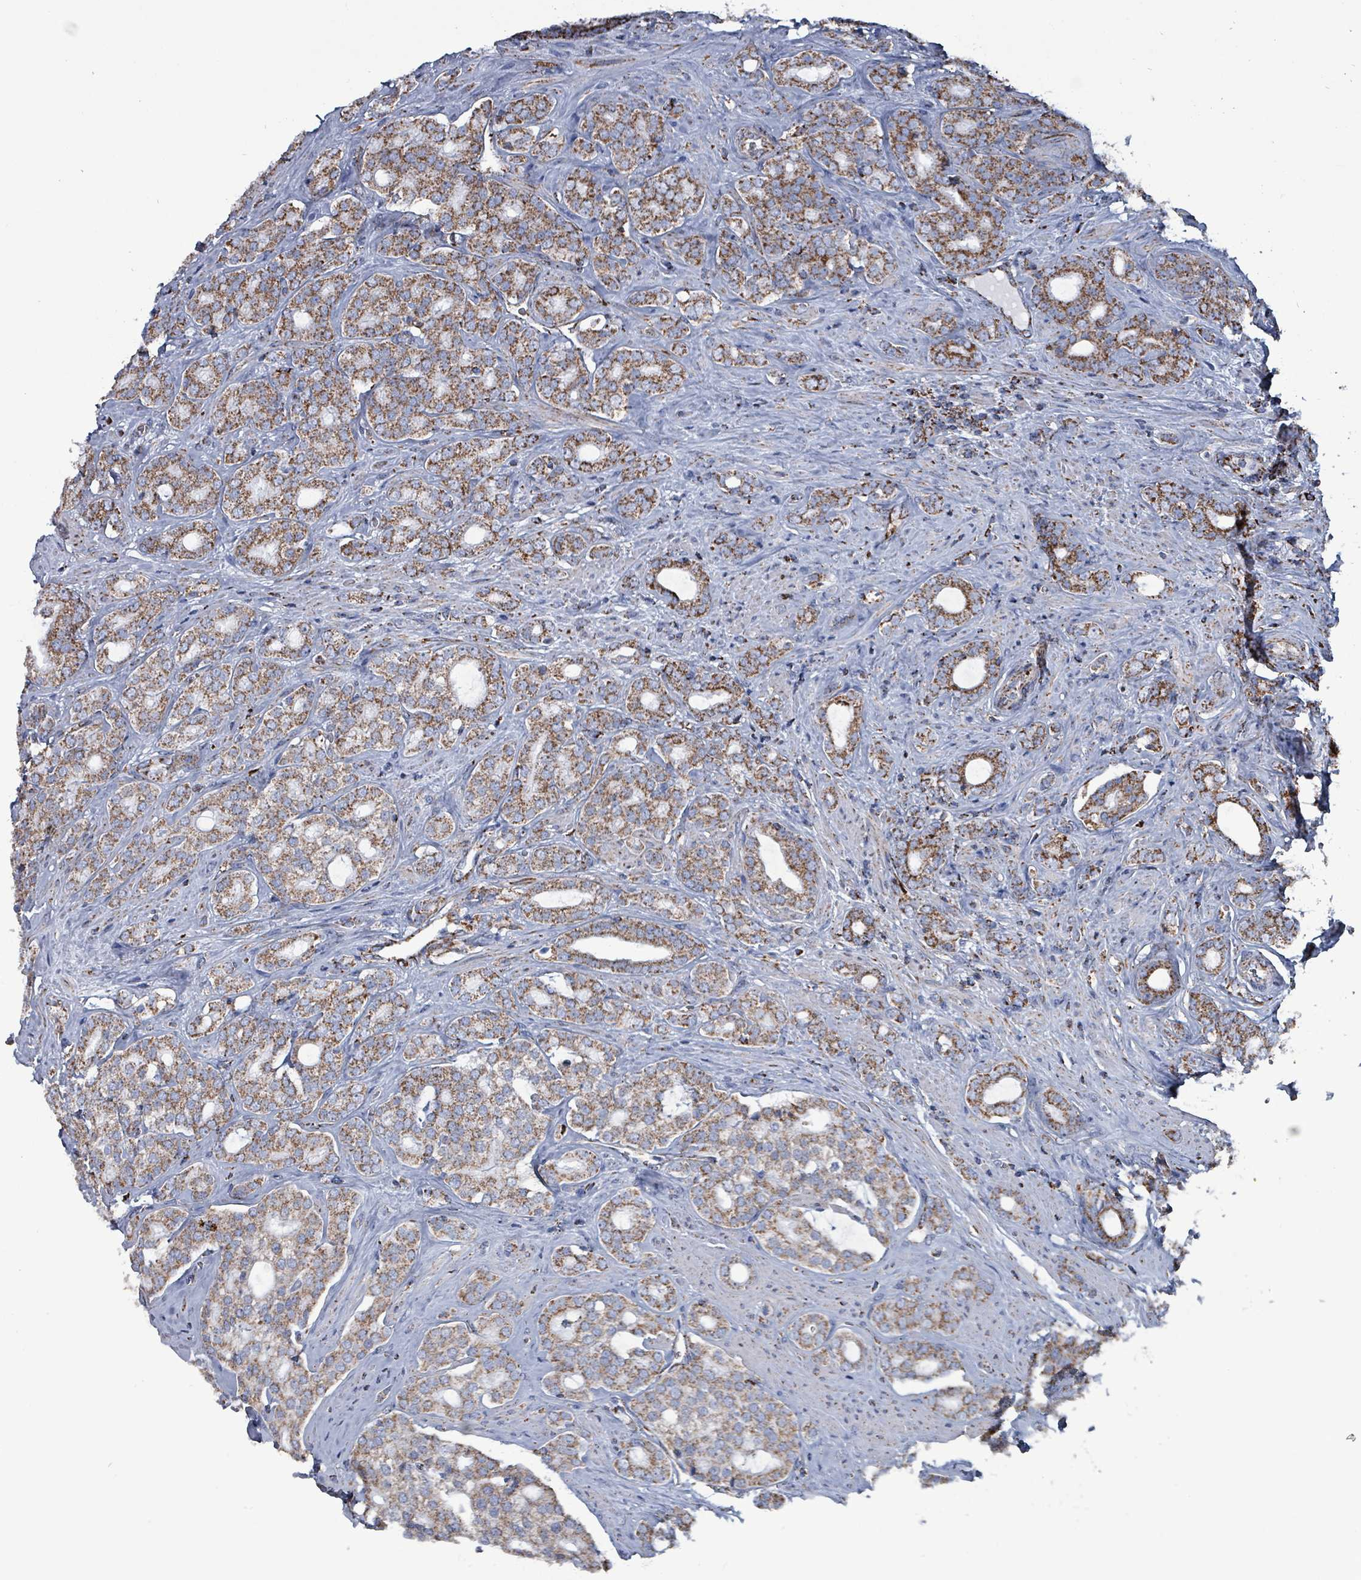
{"staining": {"intensity": "strong", "quantity": ">75%", "location": "cytoplasmic/membranous"}, "tissue": "prostate cancer", "cell_type": "Tumor cells", "image_type": "cancer", "snomed": [{"axis": "morphology", "description": "Adenocarcinoma, High grade"}, {"axis": "topography", "description": "Prostate"}], "caption": "High-grade adenocarcinoma (prostate) stained with a brown dye reveals strong cytoplasmic/membranous positive staining in approximately >75% of tumor cells.", "gene": "IDH3B", "patient": {"sex": "male", "age": 63}}